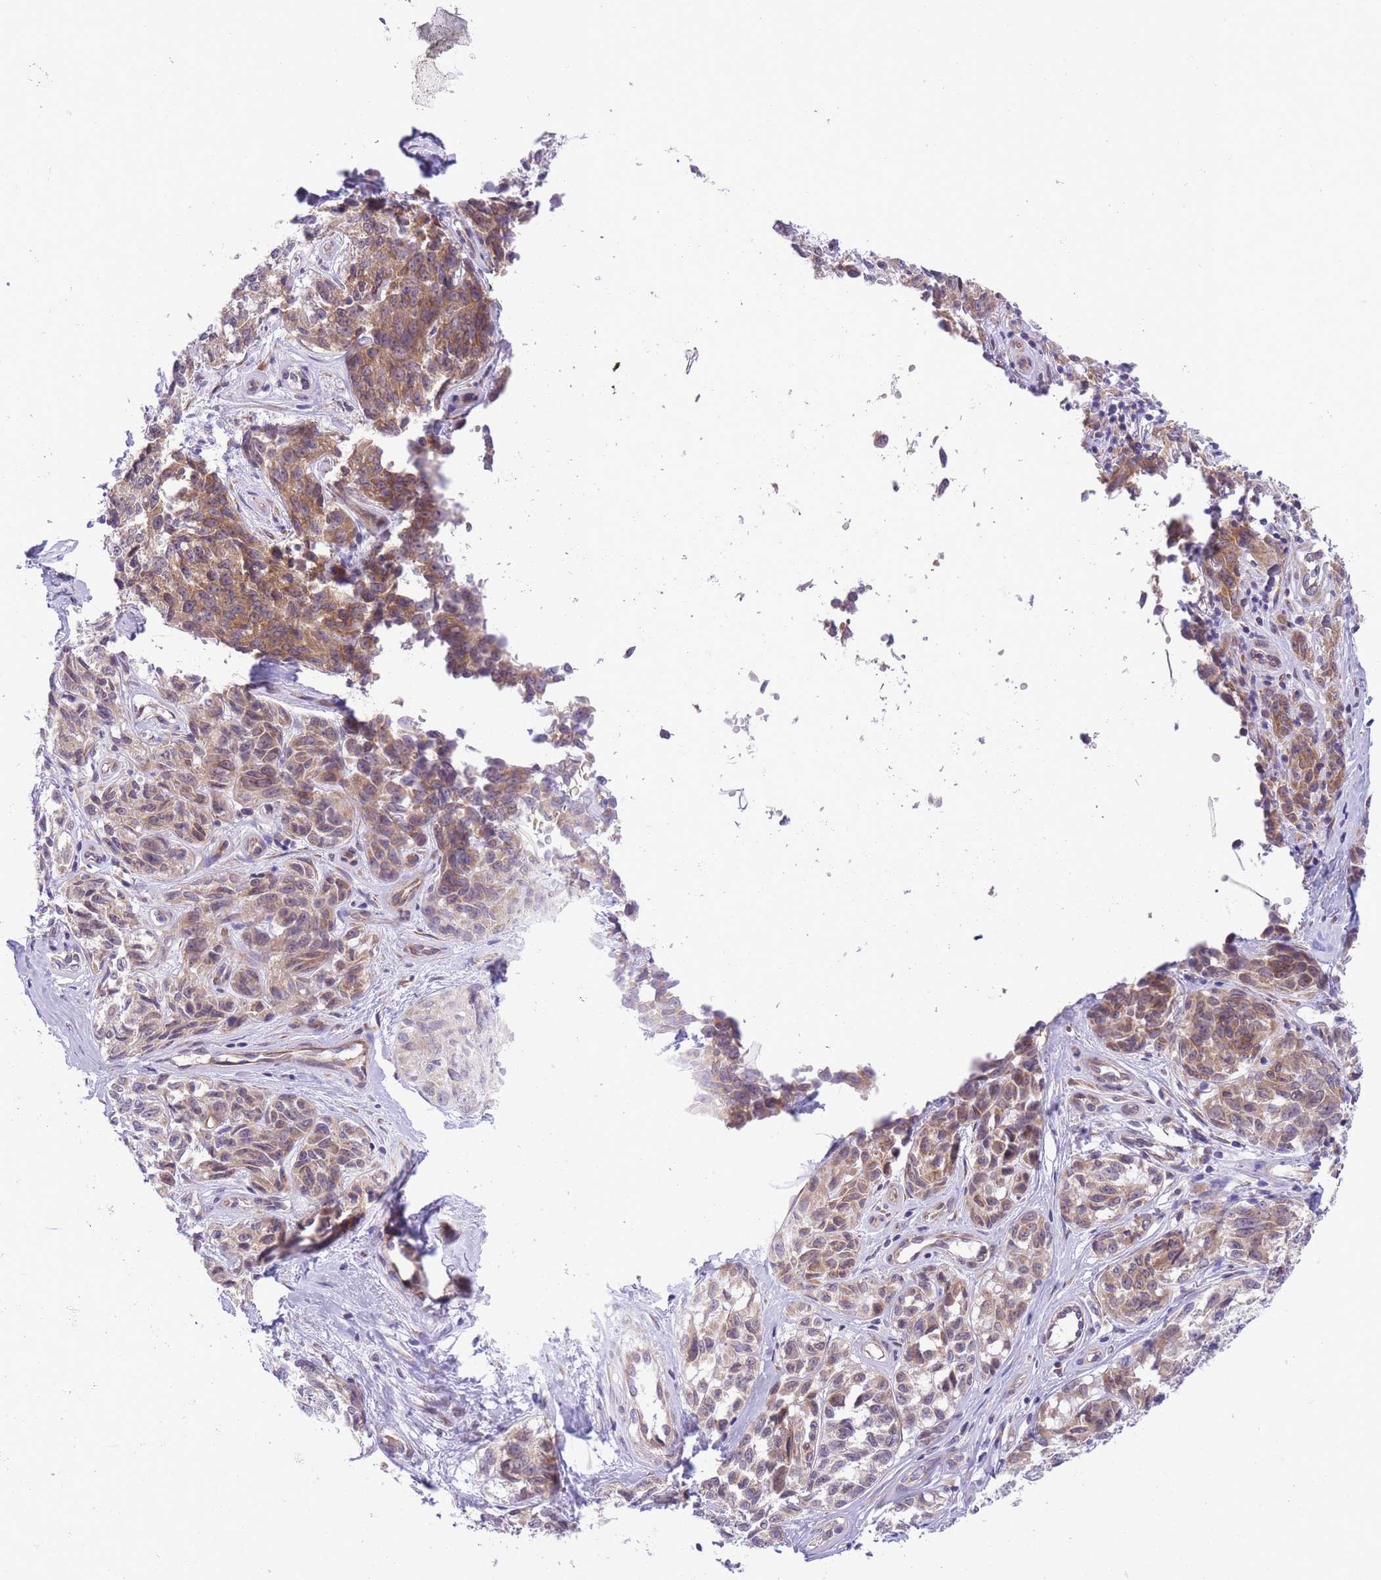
{"staining": {"intensity": "moderate", "quantity": ">75%", "location": "cytoplasmic/membranous"}, "tissue": "melanoma", "cell_type": "Tumor cells", "image_type": "cancer", "snomed": [{"axis": "morphology", "description": "Normal tissue, NOS"}, {"axis": "morphology", "description": "Malignant melanoma, NOS"}, {"axis": "topography", "description": "Skin"}], "caption": "Malignant melanoma stained with DAB (3,3'-diaminobenzidine) IHC reveals medium levels of moderate cytoplasmic/membranous positivity in approximately >75% of tumor cells.", "gene": "WWOX", "patient": {"sex": "female", "age": 64}}